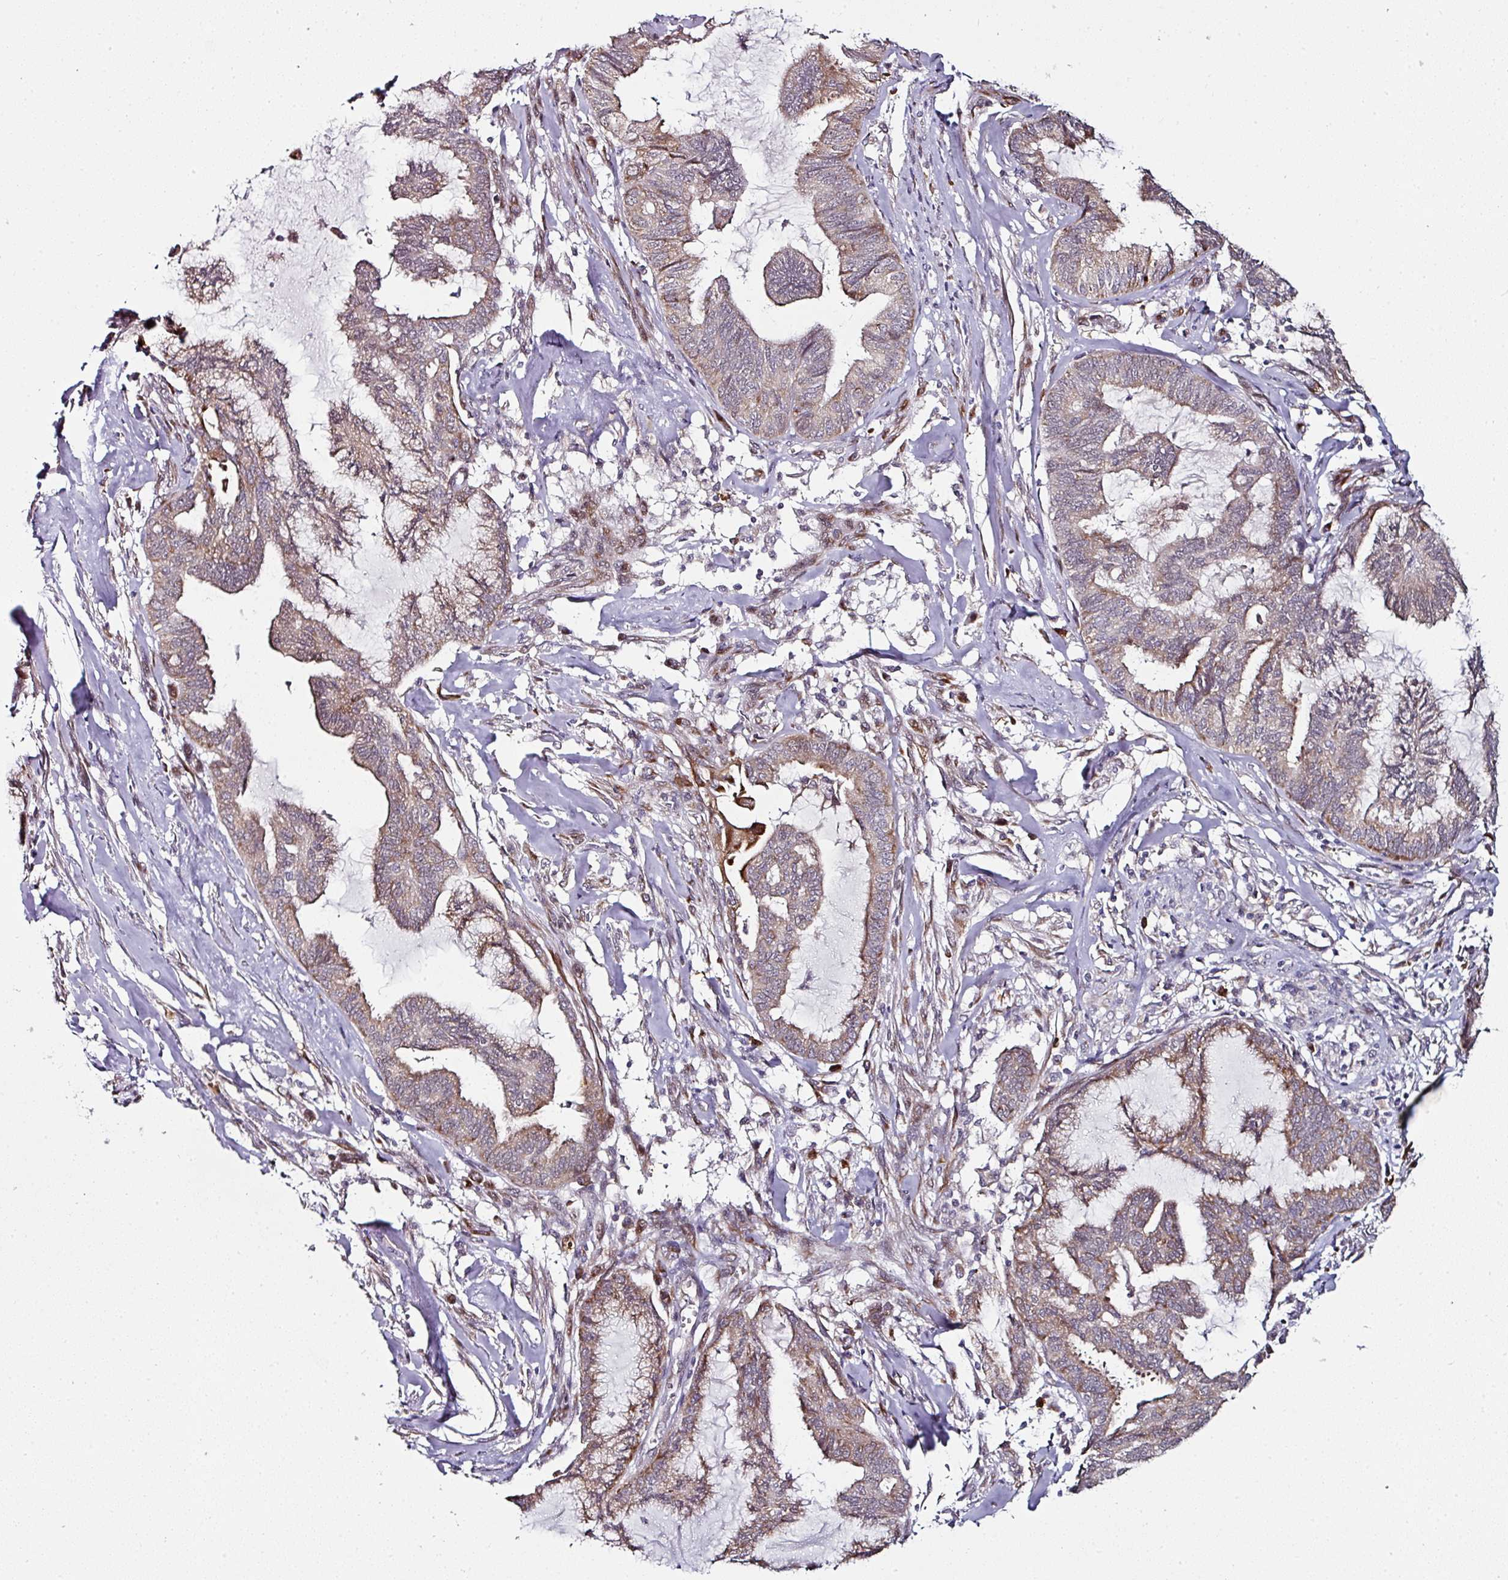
{"staining": {"intensity": "weak", "quantity": ">75%", "location": "cytoplasmic/membranous"}, "tissue": "endometrial cancer", "cell_type": "Tumor cells", "image_type": "cancer", "snomed": [{"axis": "morphology", "description": "Adenocarcinoma, NOS"}, {"axis": "topography", "description": "Endometrium"}], "caption": "This is a photomicrograph of immunohistochemistry (IHC) staining of endometrial cancer, which shows weak expression in the cytoplasmic/membranous of tumor cells.", "gene": "APOLD1", "patient": {"sex": "female", "age": 86}}